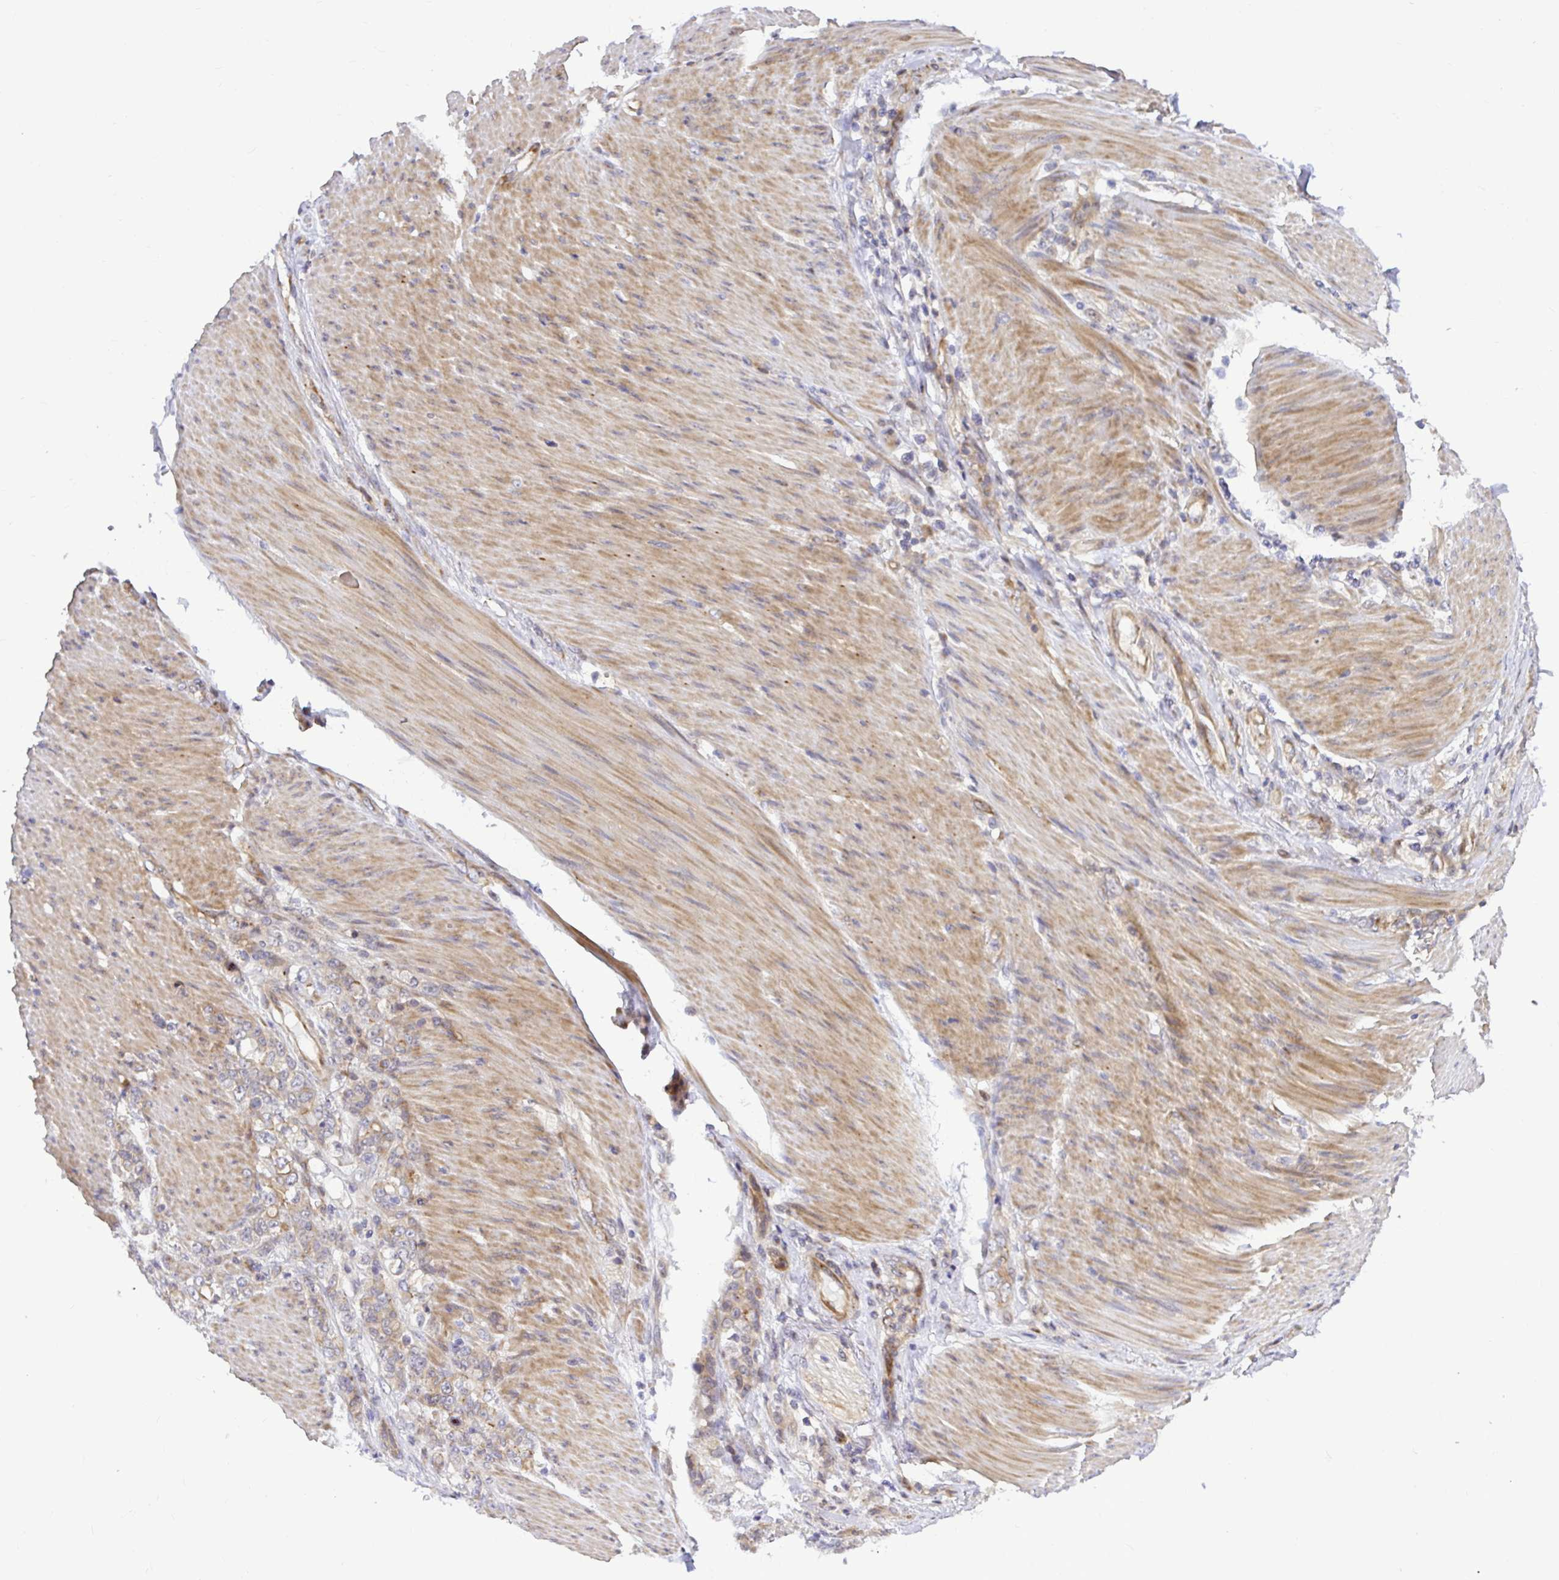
{"staining": {"intensity": "weak", "quantity": "<25%", "location": "cytoplasmic/membranous"}, "tissue": "stomach cancer", "cell_type": "Tumor cells", "image_type": "cancer", "snomed": [{"axis": "morphology", "description": "Adenocarcinoma, NOS"}, {"axis": "topography", "description": "Stomach"}], "caption": "This image is of stomach cancer stained with immunohistochemistry (IHC) to label a protein in brown with the nuclei are counter-stained blue. There is no staining in tumor cells.", "gene": "TRIM55", "patient": {"sex": "female", "age": 79}}